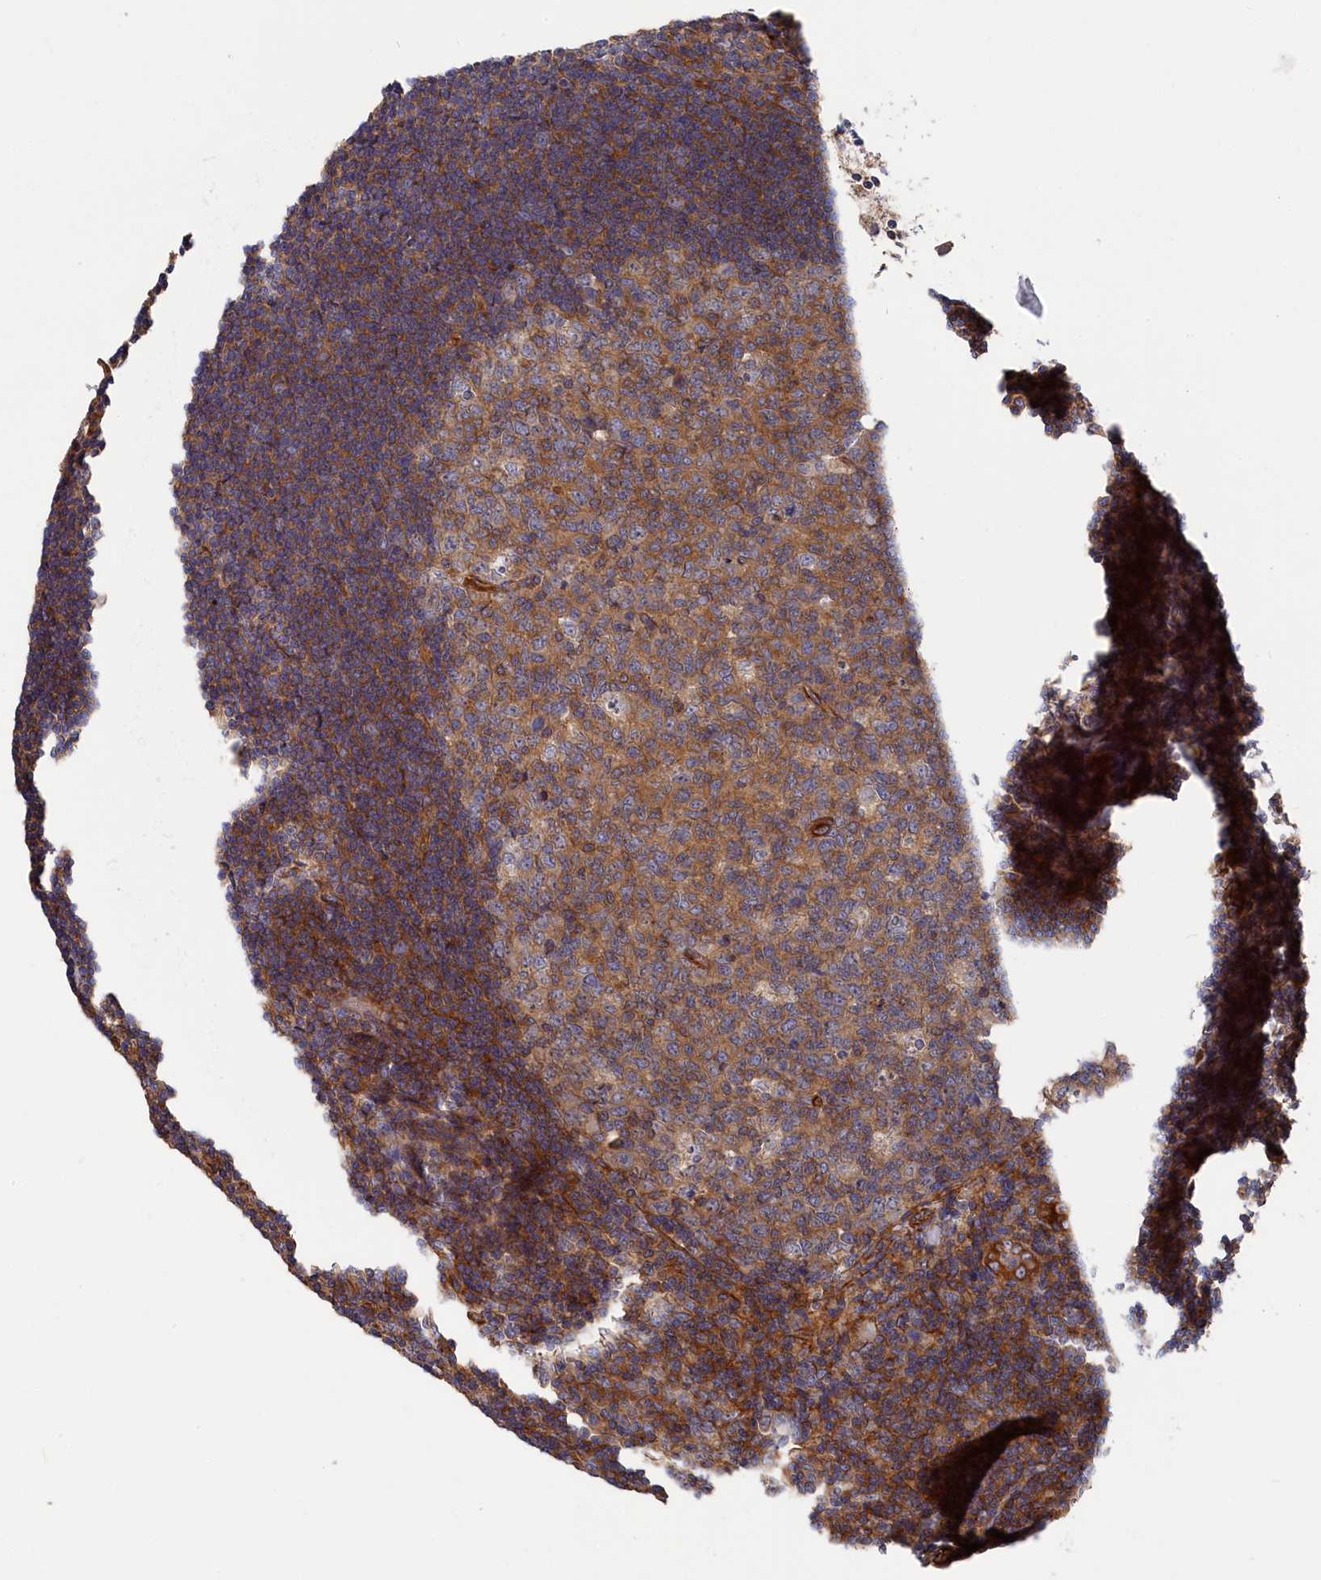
{"staining": {"intensity": "moderate", "quantity": "25%-75%", "location": "cytoplasmic/membranous"}, "tissue": "tonsil", "cell_type": "Germinal center cells", "image_type": "normal", "snomed": [{"axis": "morphology", "description": "Normal tissue, NOS"}, {"axis": "topography", "description": "Tonsil"}], "caption": "Immunohistochemistry image of benign tonsil: human tonsil stained using IHC displays medium levels of moderate protein expression localized specifically in the cytoplasmic/membranous of germinal center cells, appearing as a cytoplasmic/membranous brown color.", "gene": "LDHD", "patient": {"sex": "male", "age": 17}}